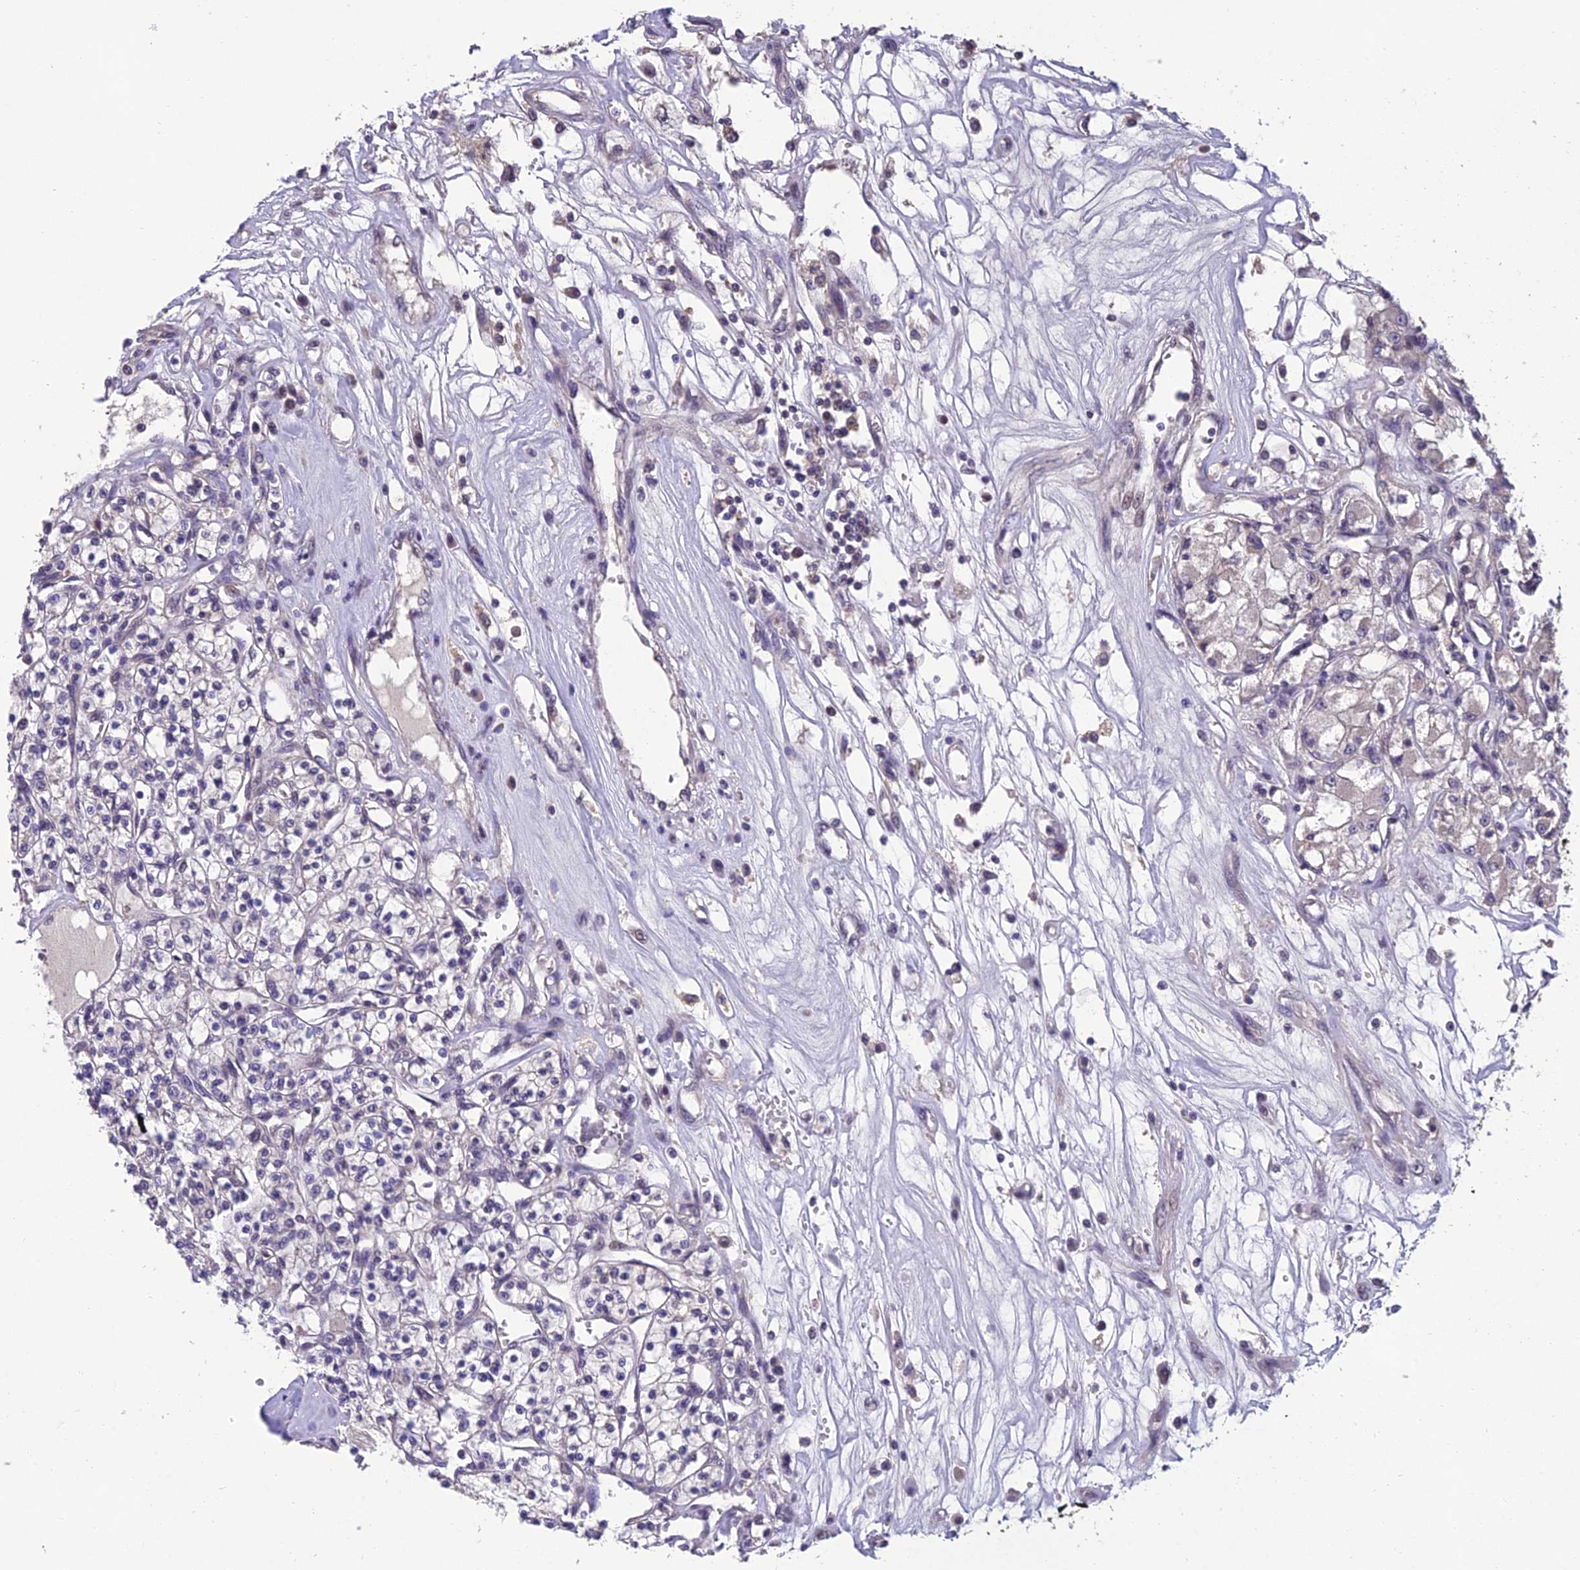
{"staining": {"intensity": "negative", "quantity": "none", "location": "none"}, "tissue": "renal cancer", "cell_type": "Tumor cells", "image_type": "cancer", "snomed": [{"axis": "morphology", "description": "Adenocarcinoma, NOS"}, {"axis": "topography", "description": "Kidney"}], "caption": "The micrograph exhibits no staining of tumor cells in renal cancer.", "gene": "GRWD1", "patient": {"sex": "female", "age": 59}}